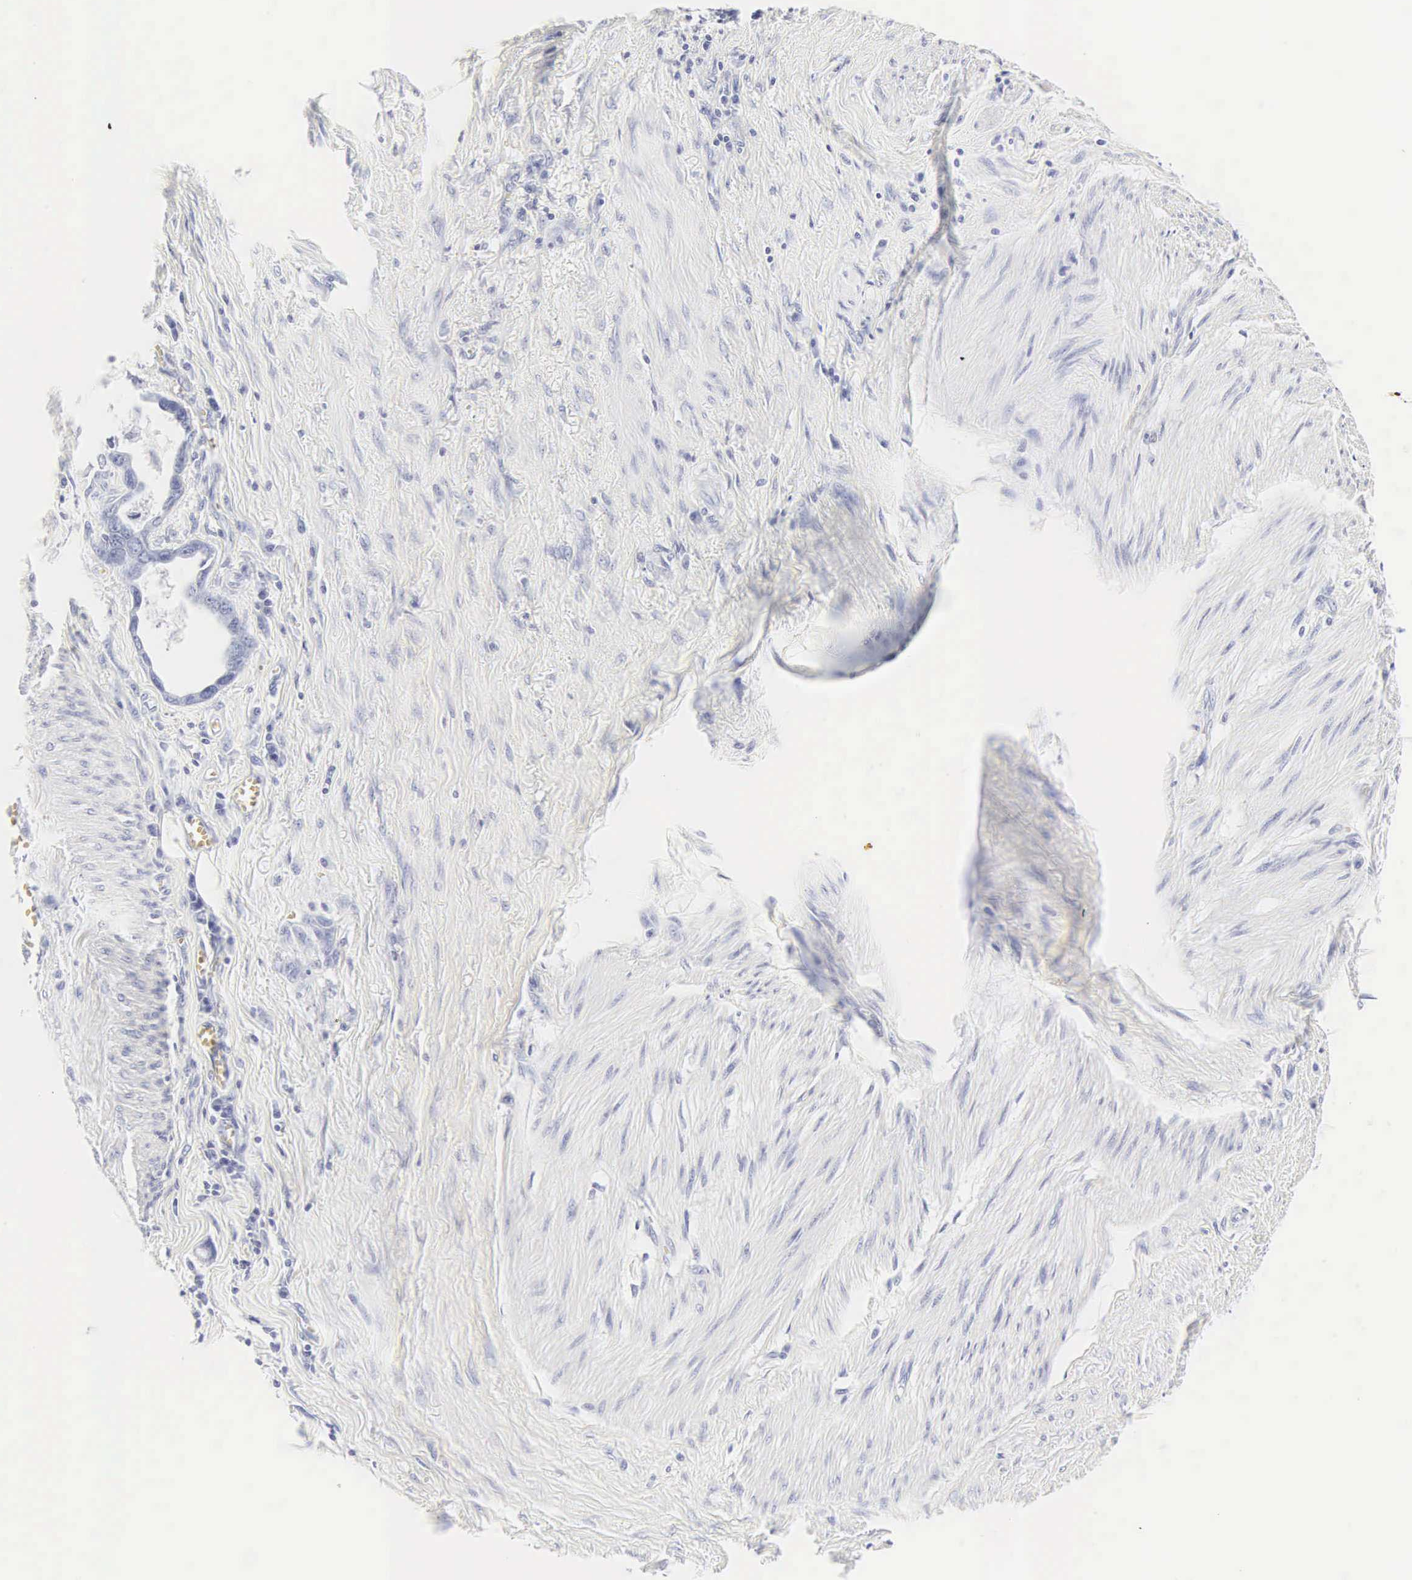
{"staining": {"intensity": "negative", "quantity": "none", "location": "none"}, "tissue": "stomach cancer", "cell_type": "Tumor cells", "image_type": "cancer", "snomed": [{"axis": "morphology", "description": "Adenocarcinoma, NOS"}, {"axis": "topography", "description": "Stomach"}], "caption": "The immunohistochemistry micrograph has no significant positivity in tumor cells of stomach adenocarcinoma tissue.", "gene": "INS", "patient": {"sex": "male", "age": 78}}